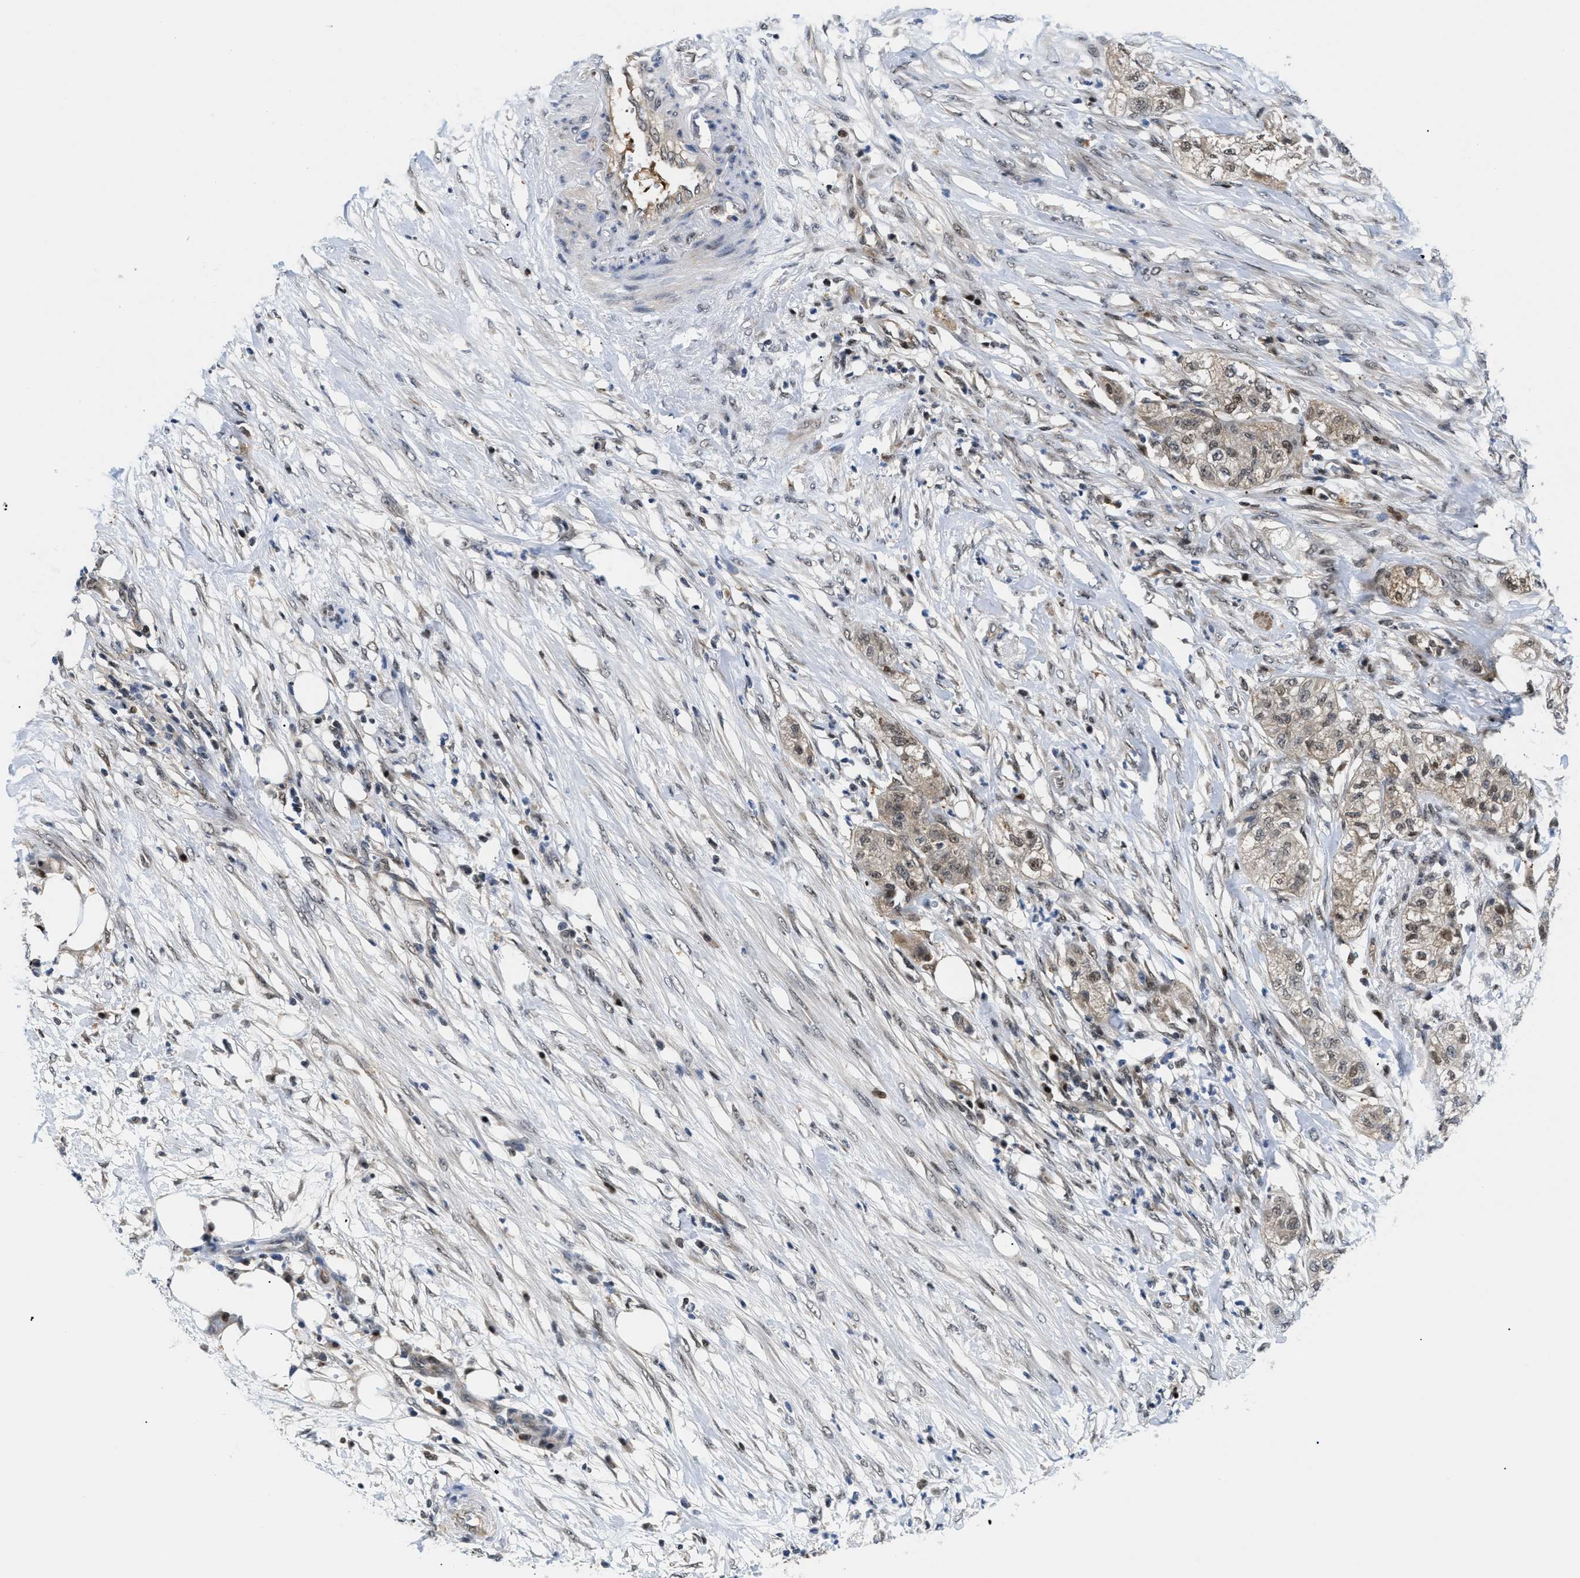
{"staining": {"intensity": "weak", "quantity": ">75%", "location": "cytoplasmic/membranous,nuclear"}, "tissue": "pancreatic cancer", "cell_type": "Tumor cells", "image_type": "cancer", "snomed": [{"axis": "morphology", "description": "Adenocarcinoma, NOS"}, {"axis": "topography", "description": "Pancreas"}], "caption": "A brown stain highlights weak cytoplasmic/membranous and nuclear positivity of a protein in pancreatic cancer tumor cells.", "gene": "SLC29A2", "patient": {"sex": "female", "age": 78}}